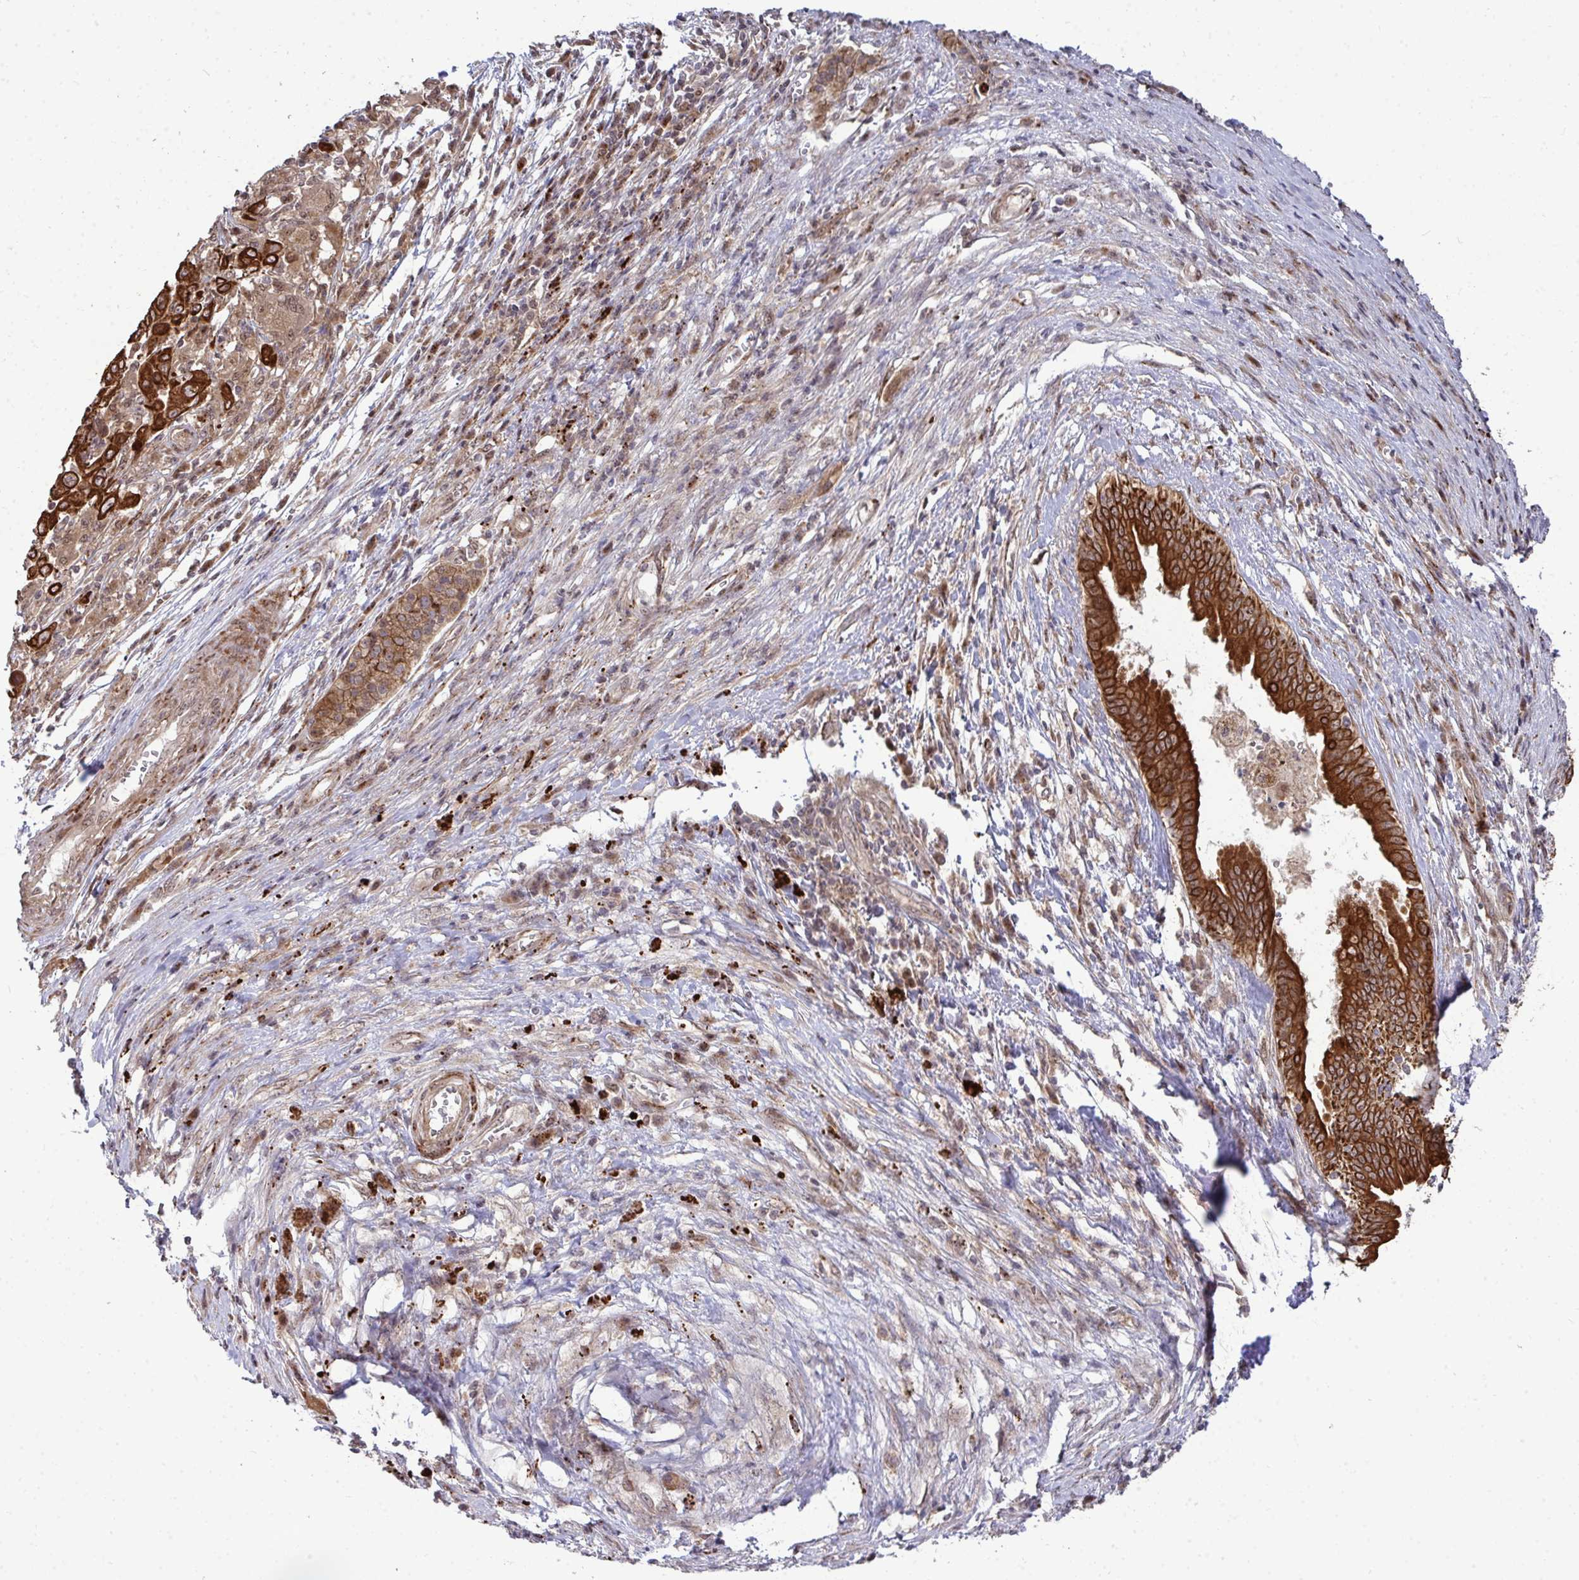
{"staining": {"intensity": "strong", "quantity": ">75%", "location": "cytoplasmic/membranous"}, "tissue": "pancreatic cancer", "cell_type": "Tumor cells", "image_type": "cancer", "snomed": [{"axis": "morphology", "description": "Adenocarcinoma, NOS"}, {"axis": "topography", "description": "Pancreas"}], "caption": "A brown stain shows strong cytoplasmic/membranous positivity of a protein in pancreatic cancer tumor cells.", "gene": "TRIM44", "patient": {"sex": "male", "age": 63}}